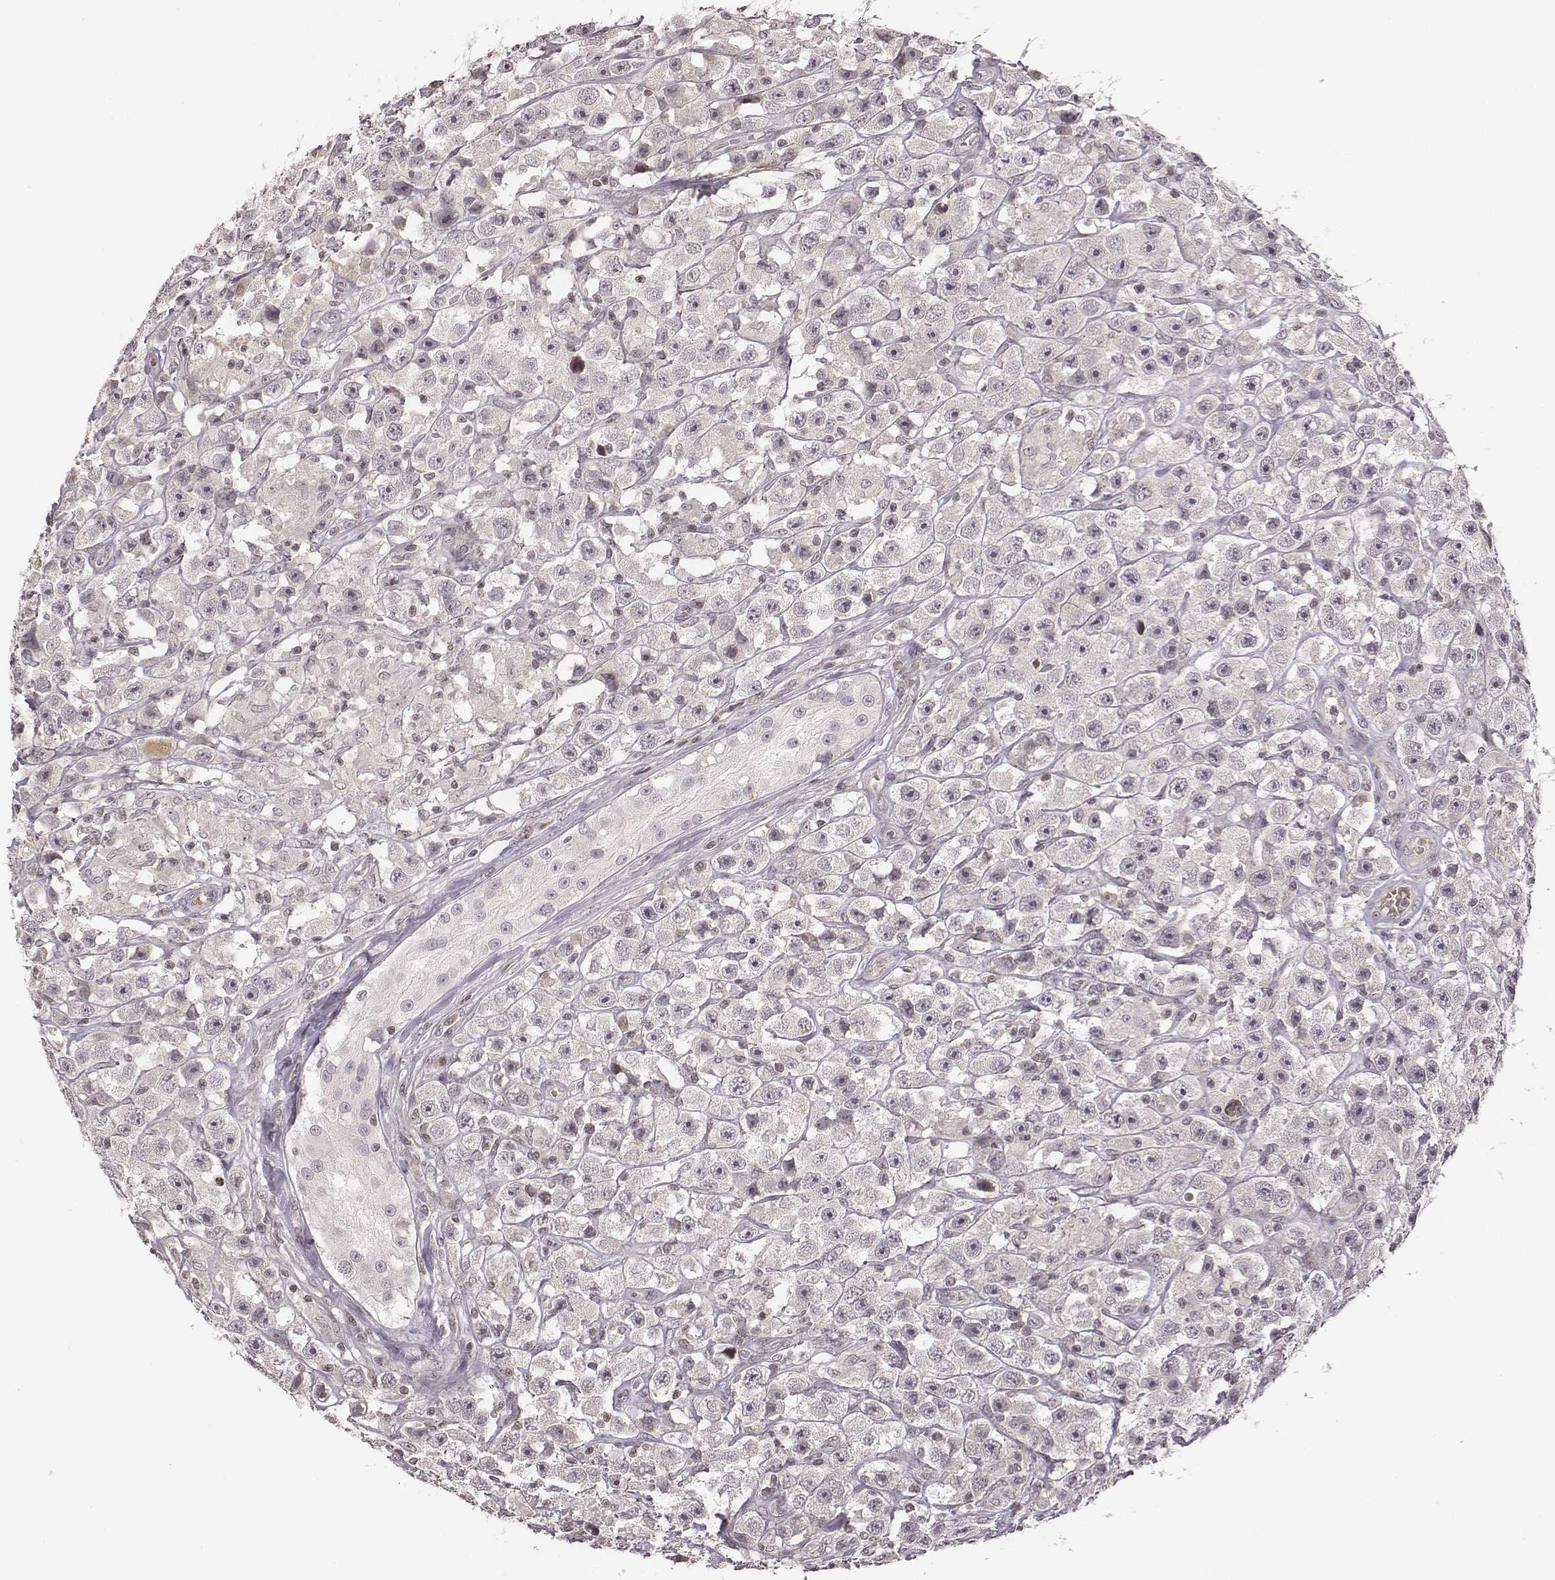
{"staining": {"intensity": "negative", "quantity": "none", "location": "none"}, "tissue": "testis cancer", "cell_type": "Tumor cells", "image_type": "cancer", "snomed": [{"axis": "morphology", "description": "Seminoma, NOS"}, {"axis": "topography", "description": "Testis"}], "caption": "An immunohistochemistry (IHC) micrograph of testis seminoma is shown. There is no staining in tumor cells of testis seminoma.", "gene": "GRM4", "patient": {"sex": "male", "age": 45}}